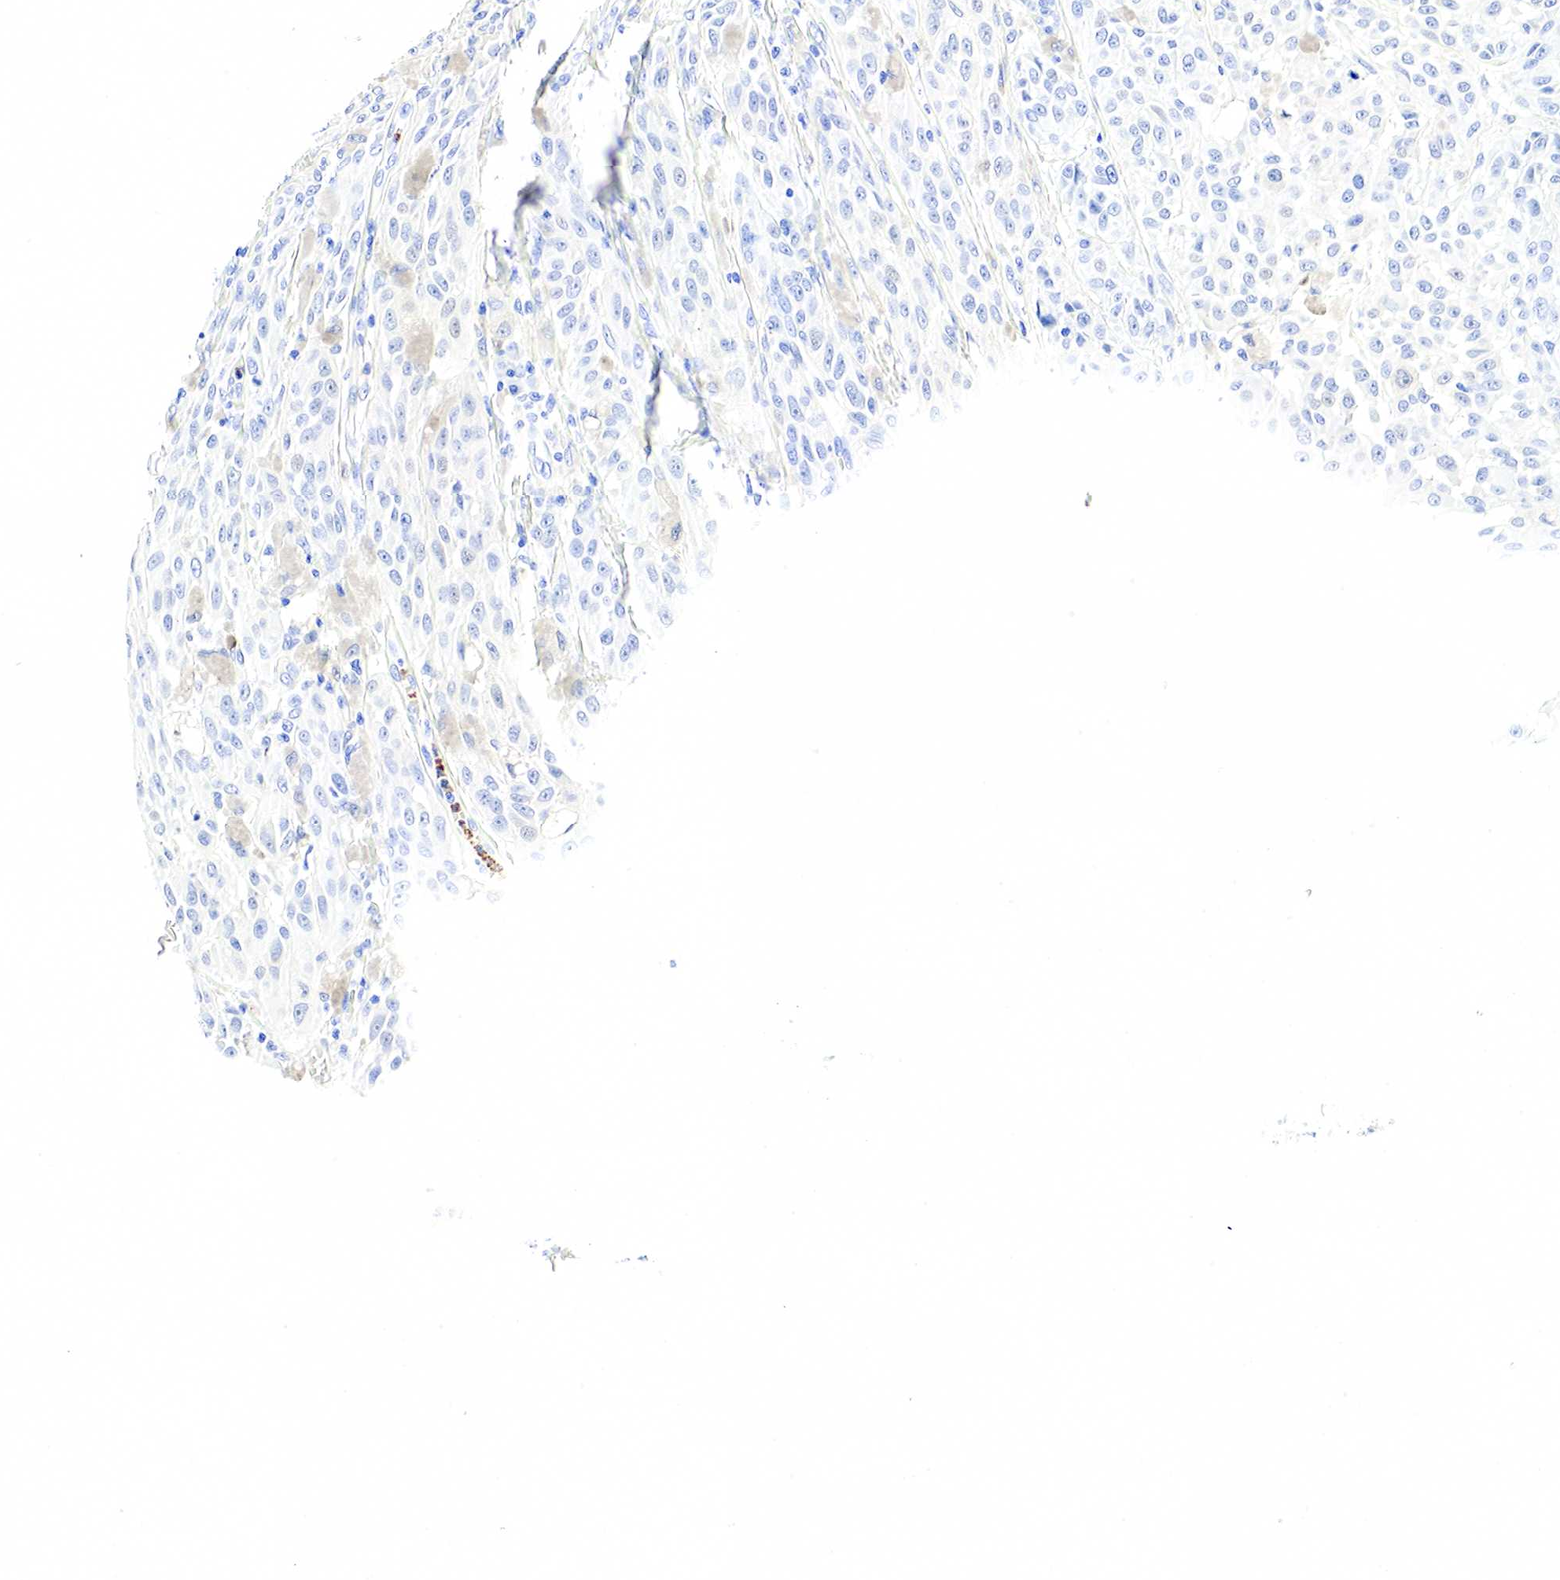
{"staining": {"intensity": "negative", "quantity": "none", "location": "none"}, "tissue": "melanoma", "cell_type": "Tumor cells", "image_type": "cancer", "snomed": [{"axis": "morphology", "description": "Malignant melanoma, NOS"}, {"axis": "topography", "description": "Skin"}], "caption": "Histopathology image shows no significant protein positivity in tumor cells of melanoma. (Brightfield microscopy of DAB (3,3'-diaminobenzidine) immunohistochemistry (IHC) at high magnification).", "gene": "FUT4", "patient": {"sex": "male", "age": 44}}